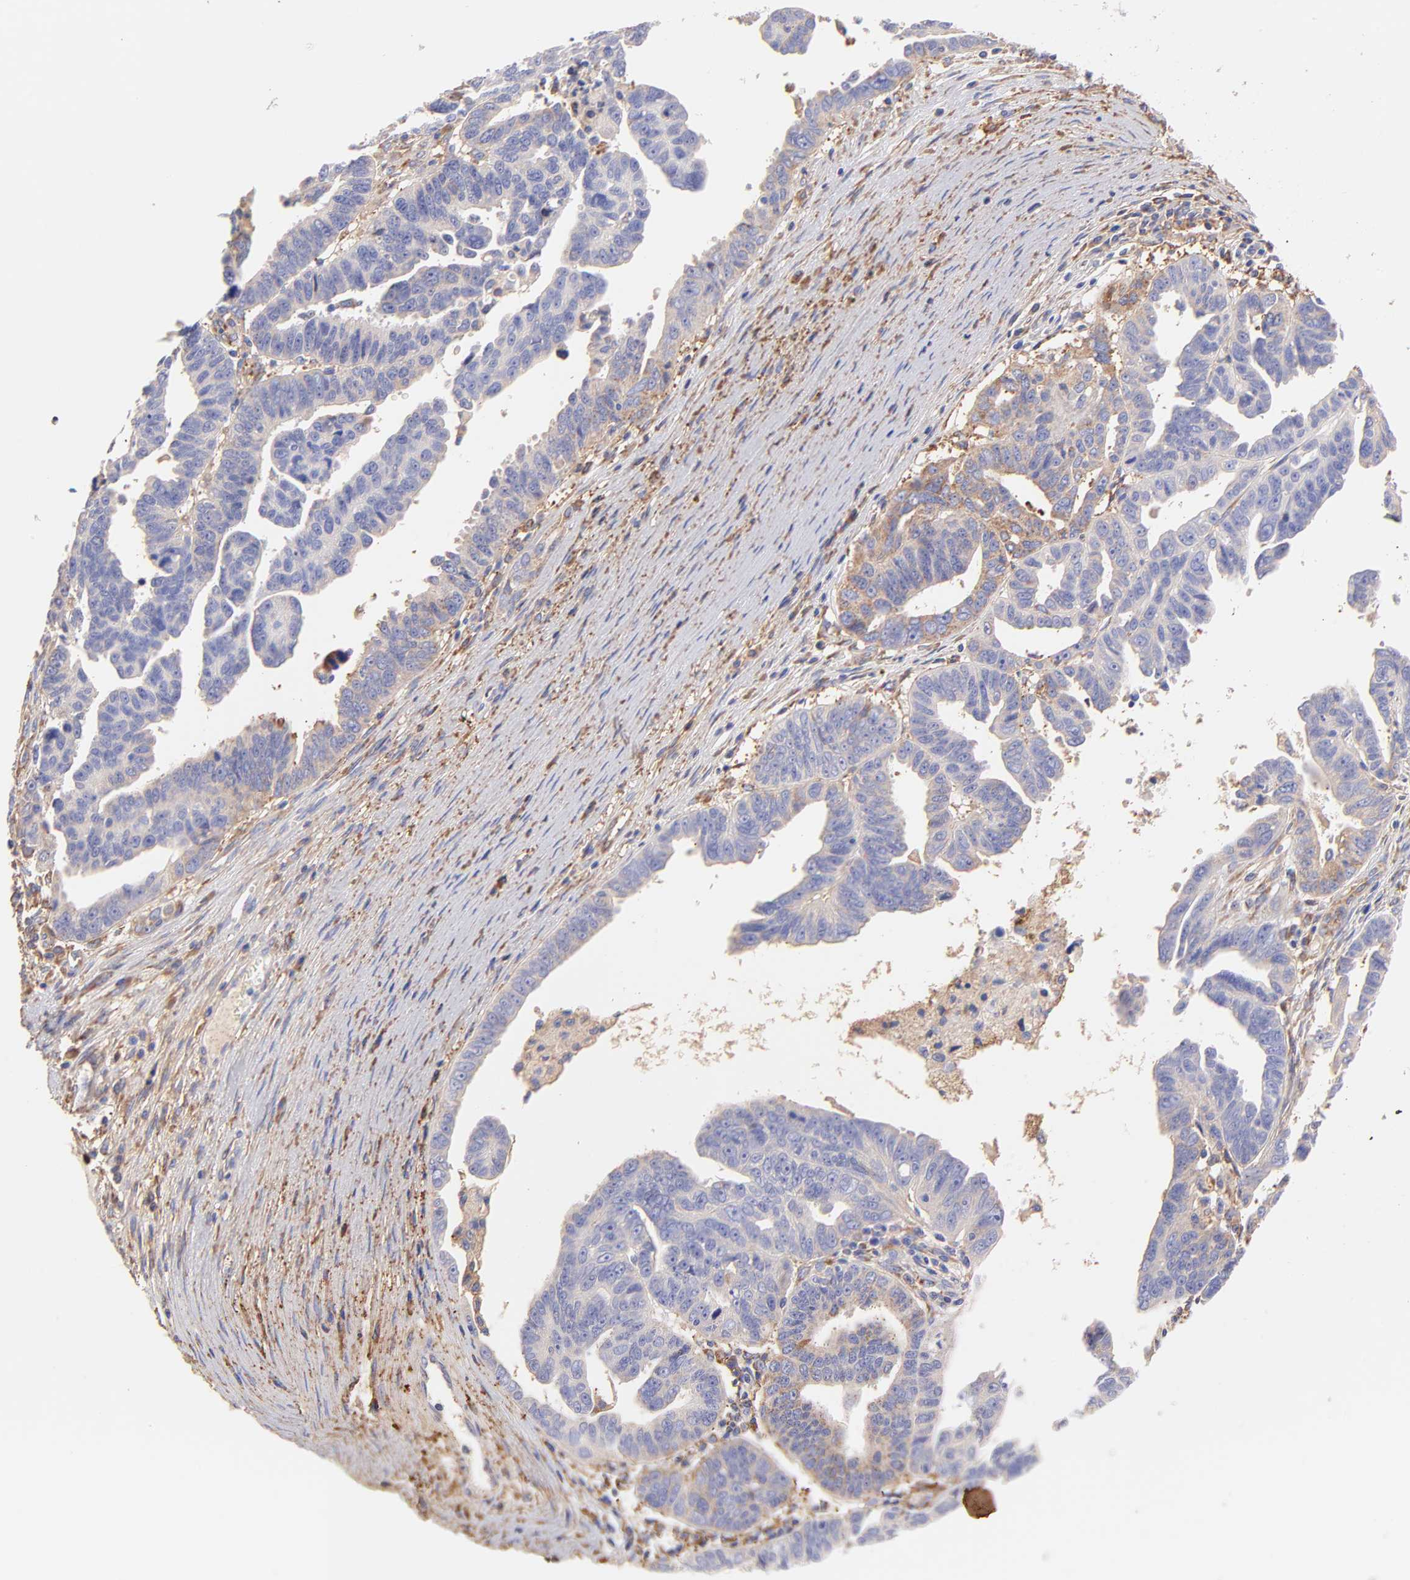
{"staining": {"intensity": "moderate", "quantity": ">75%", "location": "cytoplasmic/membranous"}, "tissue": "ovarian cancer", "cell_type": "Tumor cells", "image_type": "cancer", "snomed": [{"axis": "morphology", "description": "Carcinoma, endometroid"}, {"axis": "morphology", "description": "Cystadenocarcinoma, serous, NOS"}, {"axis": "topography", "description": "Ovary"}], "caption": "The micrograph demonstrates staining of ovarian cancer, revealing moderate cytoplasmic/membranous protein positivity (brown color) within tumor cells.", "gene": "BGN", "patient": {"sex": "female", "age": 45}}